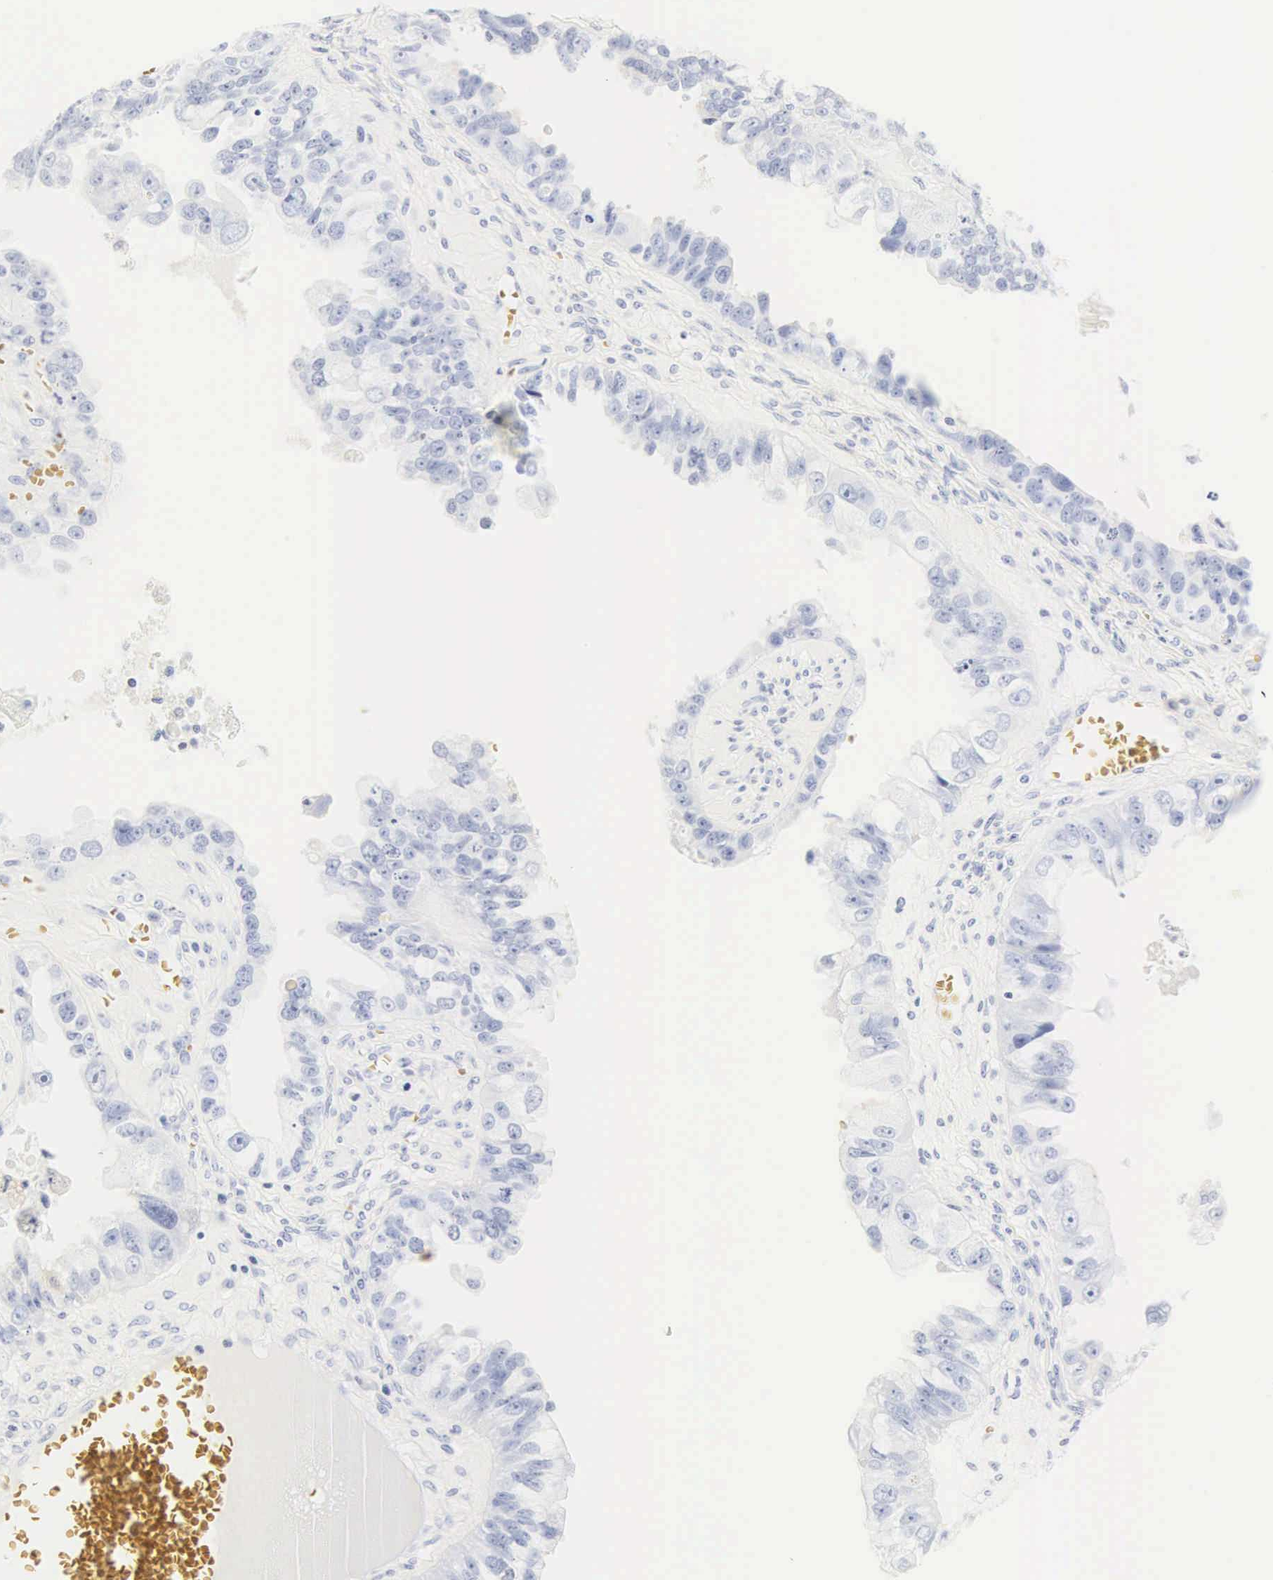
{"staining": {"intensity": "negative", "quantity": "none", "location": "none"}, "tissue": "ovarian cancer", "cell_type": "Tumor cells", "image_type": "cancer", "snomed": [{"axis": "morphology", "description": "Carcinoma, endometroid"}, {"axis": "topography", "description": "Ovary"}], "caption": "The image exhibits no significant expression in tumor cells of endometroid carcinoma (ovarian). (Brightfield microscopy of DAB immunohistochemistry (IHC) at high magnification).", "gene": "CGB3", "patient": {"sex": "female", "age": 85}}